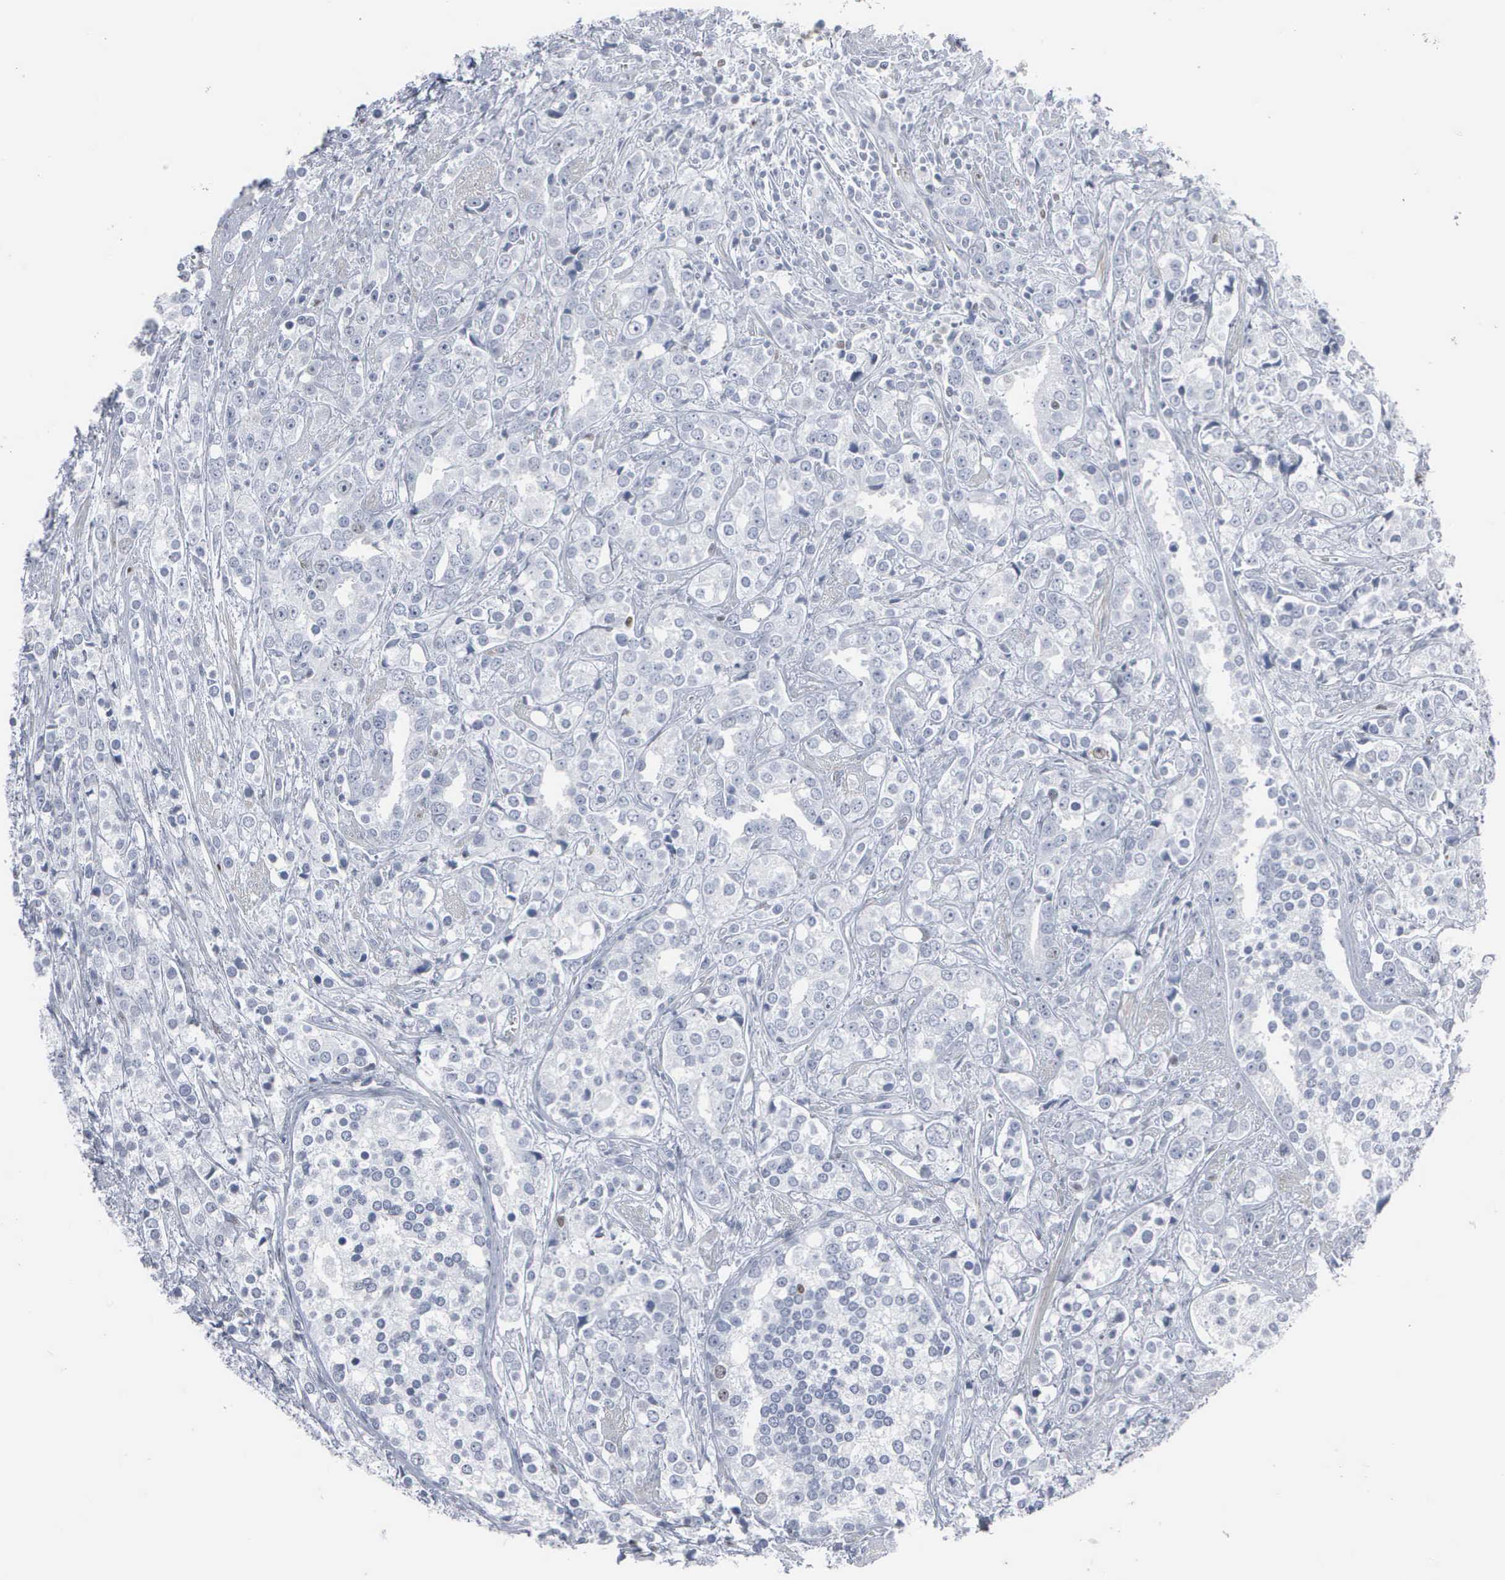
{"staining": {"intensity": "negative", "quantity": "none", "location": "none"}, "tissue": "prostate cancer", "cell_type": "Tumor cells", "image_type": "cancer", "snomed": [{"axis": "morphology", "description": "Adenocarcinoma, High grade"}, {"axis": "topography", "description": "Prostate"}], "caption": "Protein analysis of prostate cancer shows no significant staining in tumor cells. Brightfield microscopy of immunohistochemistry stained with DAB (brown) and hematoxylin (blue), captured at high magnification.", "gene": "CCND3", "patient": {"sex": "male", "age": 71}}